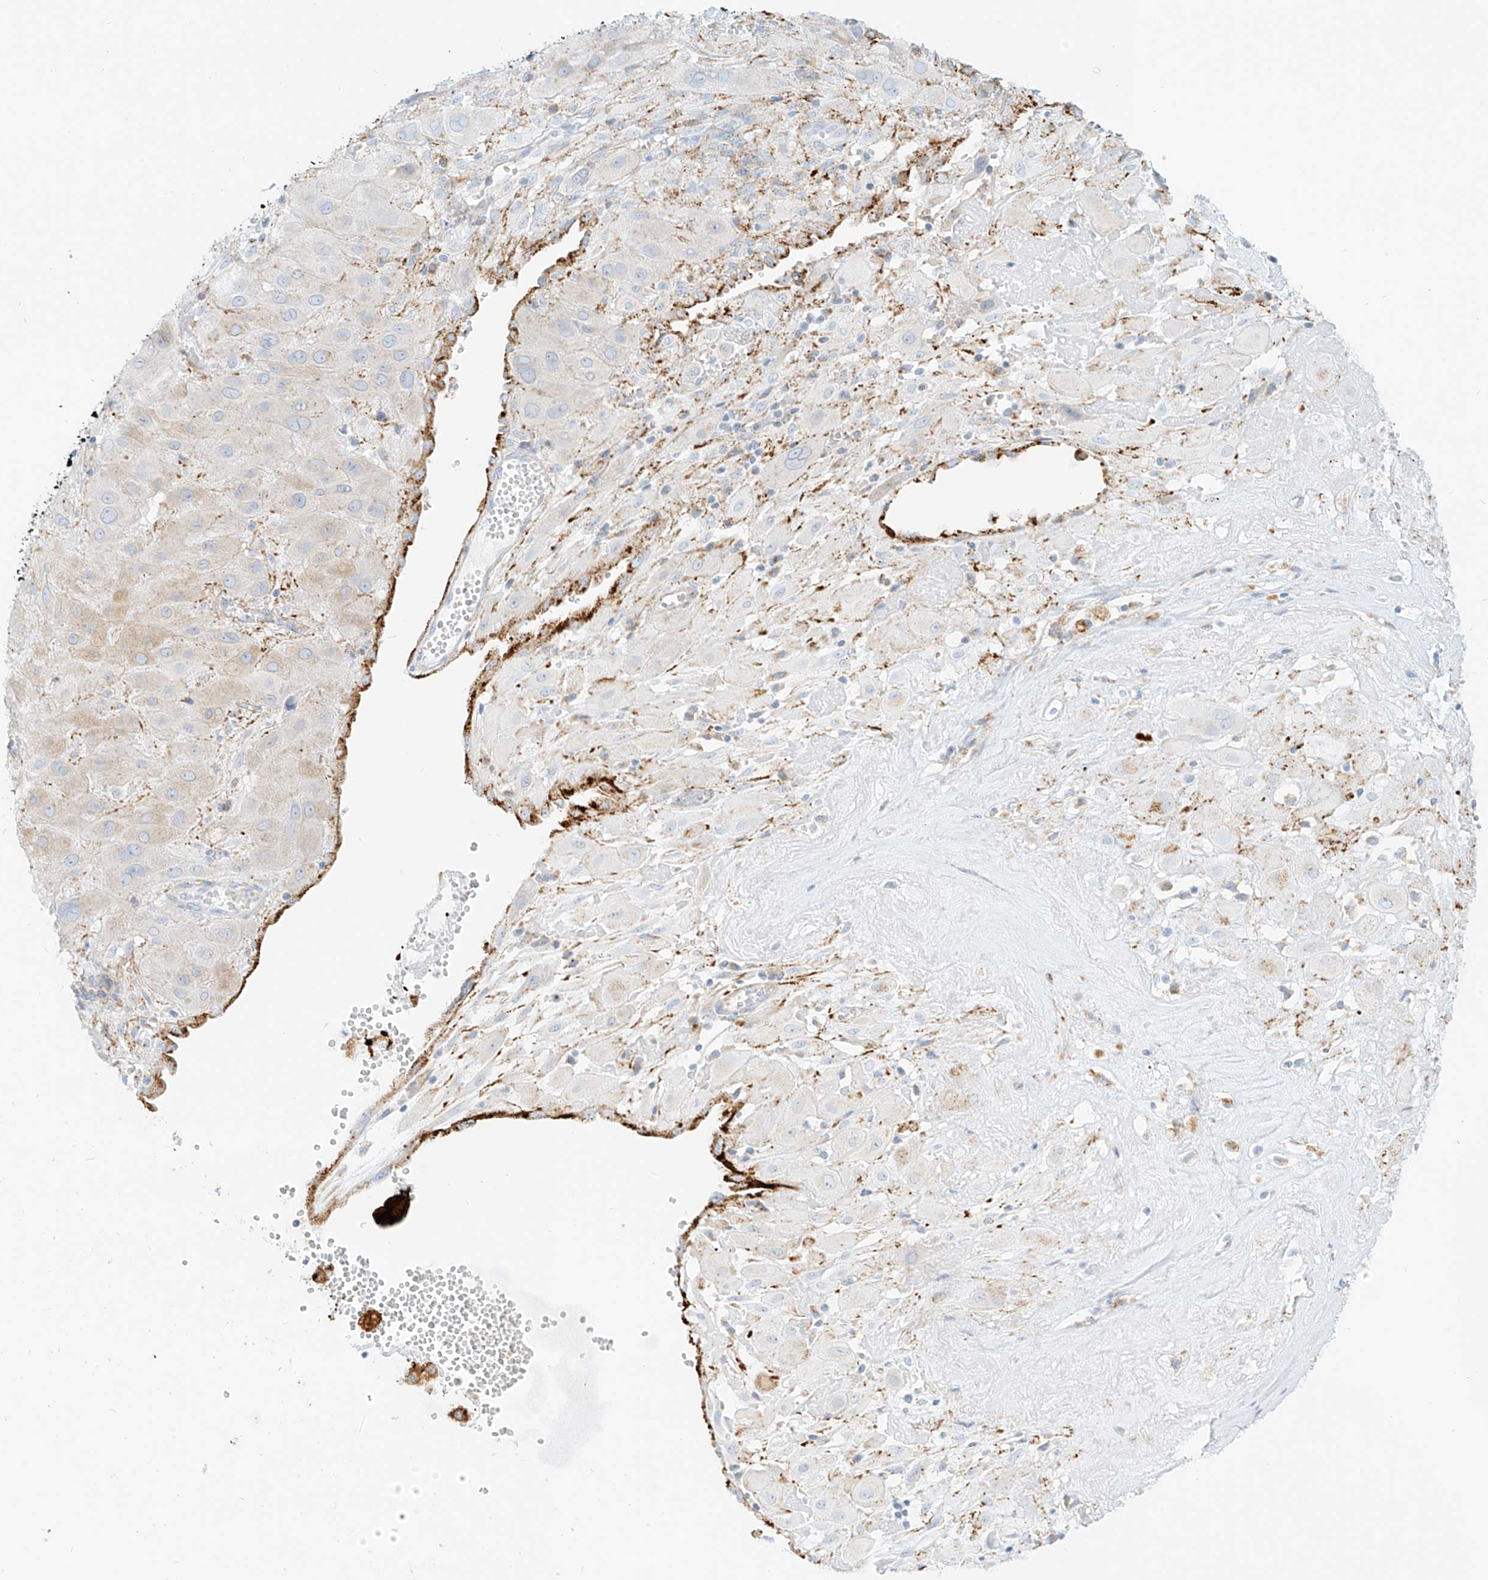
{"staining": {"intensity": "negative", "quantity": "none", "location": "none"}, "tissue": "cervical cancer", "cell_type": "Tumor cells", "image_type": "cancer", "snomed": [{"axis": "morphology", "description": "Squamous cell carcinoma, NOS"}, {"axis": "topography", "description": "Cervix"}], "caption": "Immunohistochemical staining of cervical cancer demonstrates no significant expression in tumor cells.", "gene": "SLC35F6", "patient": {"sex": "female", "age": 34}}